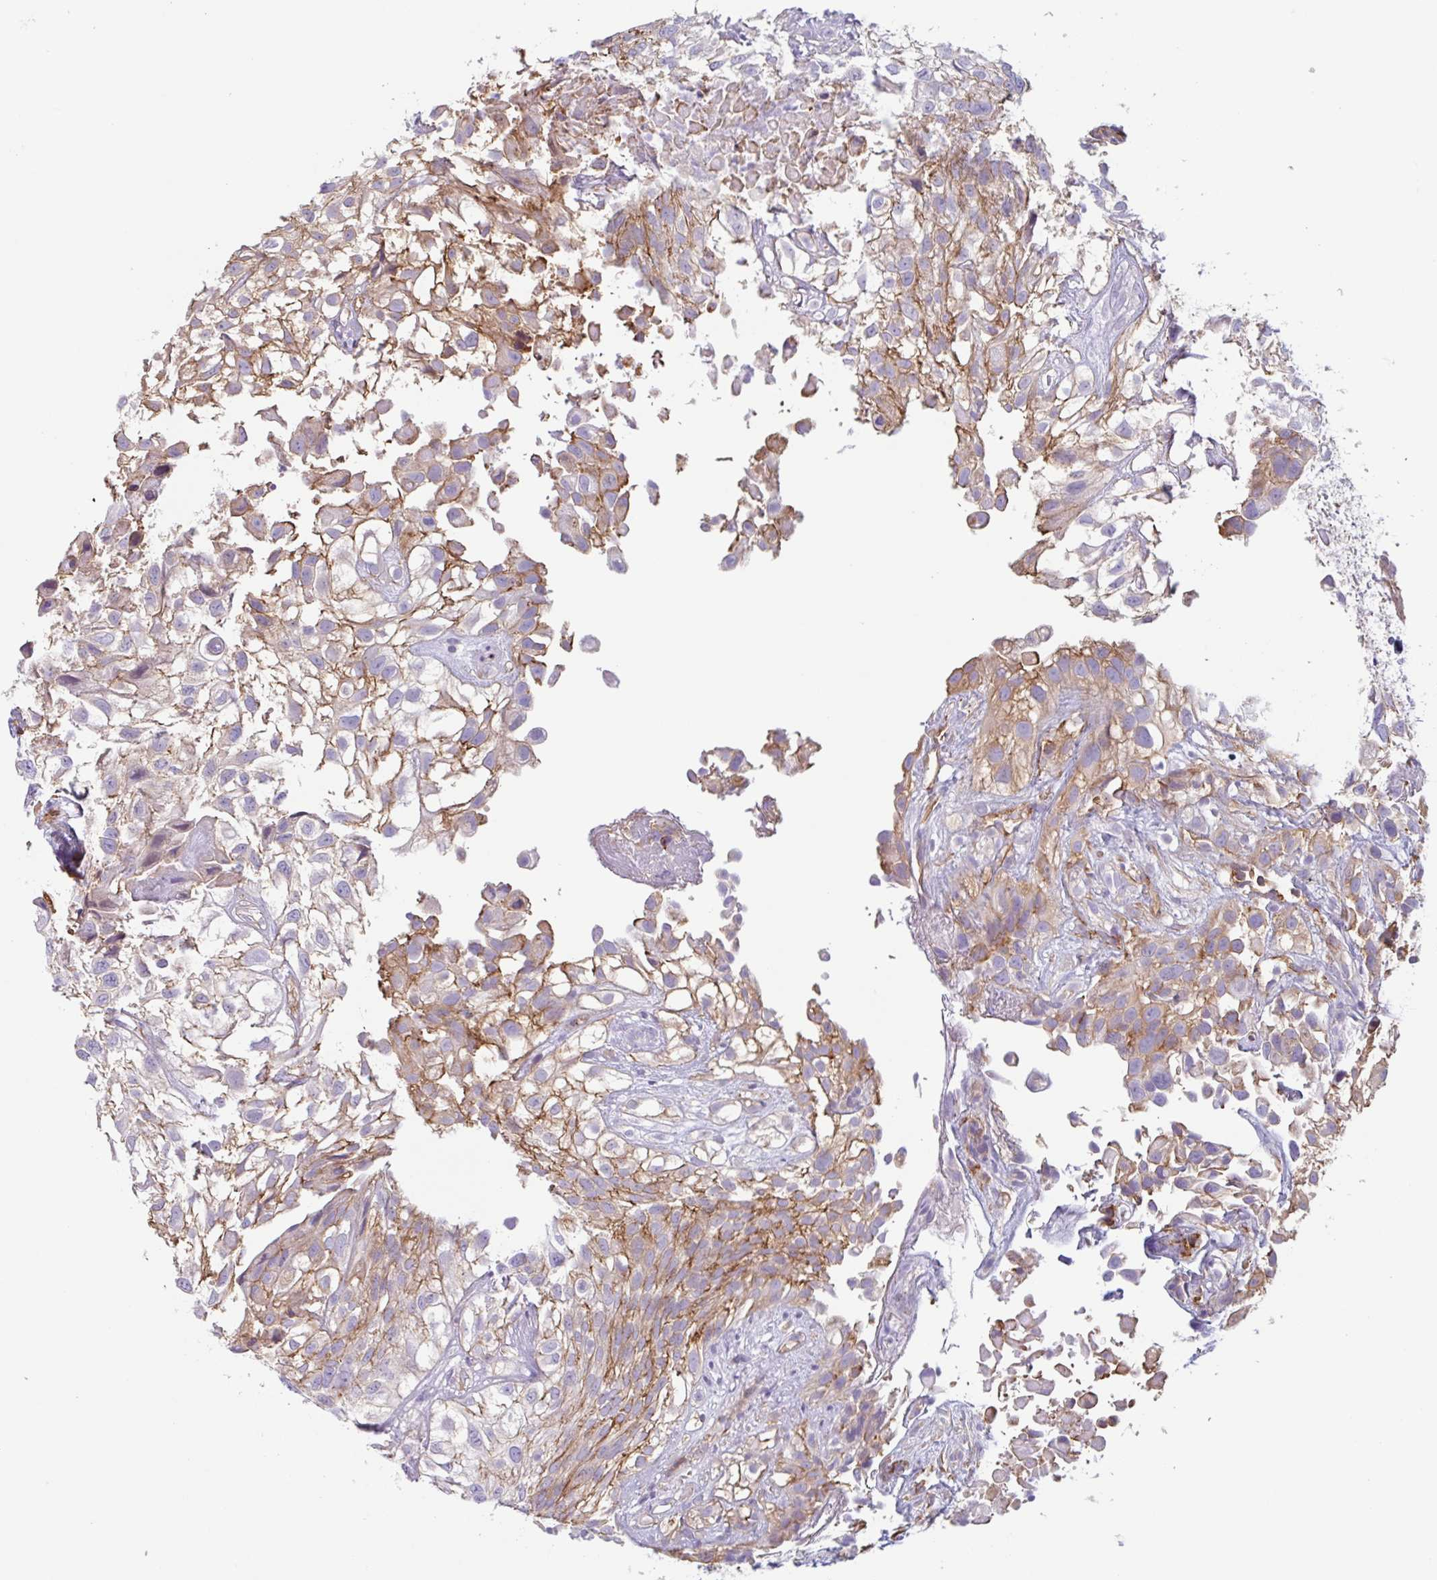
{"staining": {"intensity": "moderate", "quantity": ">75%", "location": "cytoplasmic/membranous"}, "tissue": "urothelial cancer", "cell_type": "Tumor cells", "image_type": "cancer", "snomed": [{"axis": "morphology", "description": "Urothelial carcinoma, High grade"}, {"axis": "topography", "description": "Urinary bladder"}], "caption": "A histopathology image of urothelial carcinoma (high-grade) stained for a protein exhibits moderate cytoplasmic/membranous brown staining in tumor cells.", "gene": "MYH10", "patient": {"sex": "male", "age": 56}}